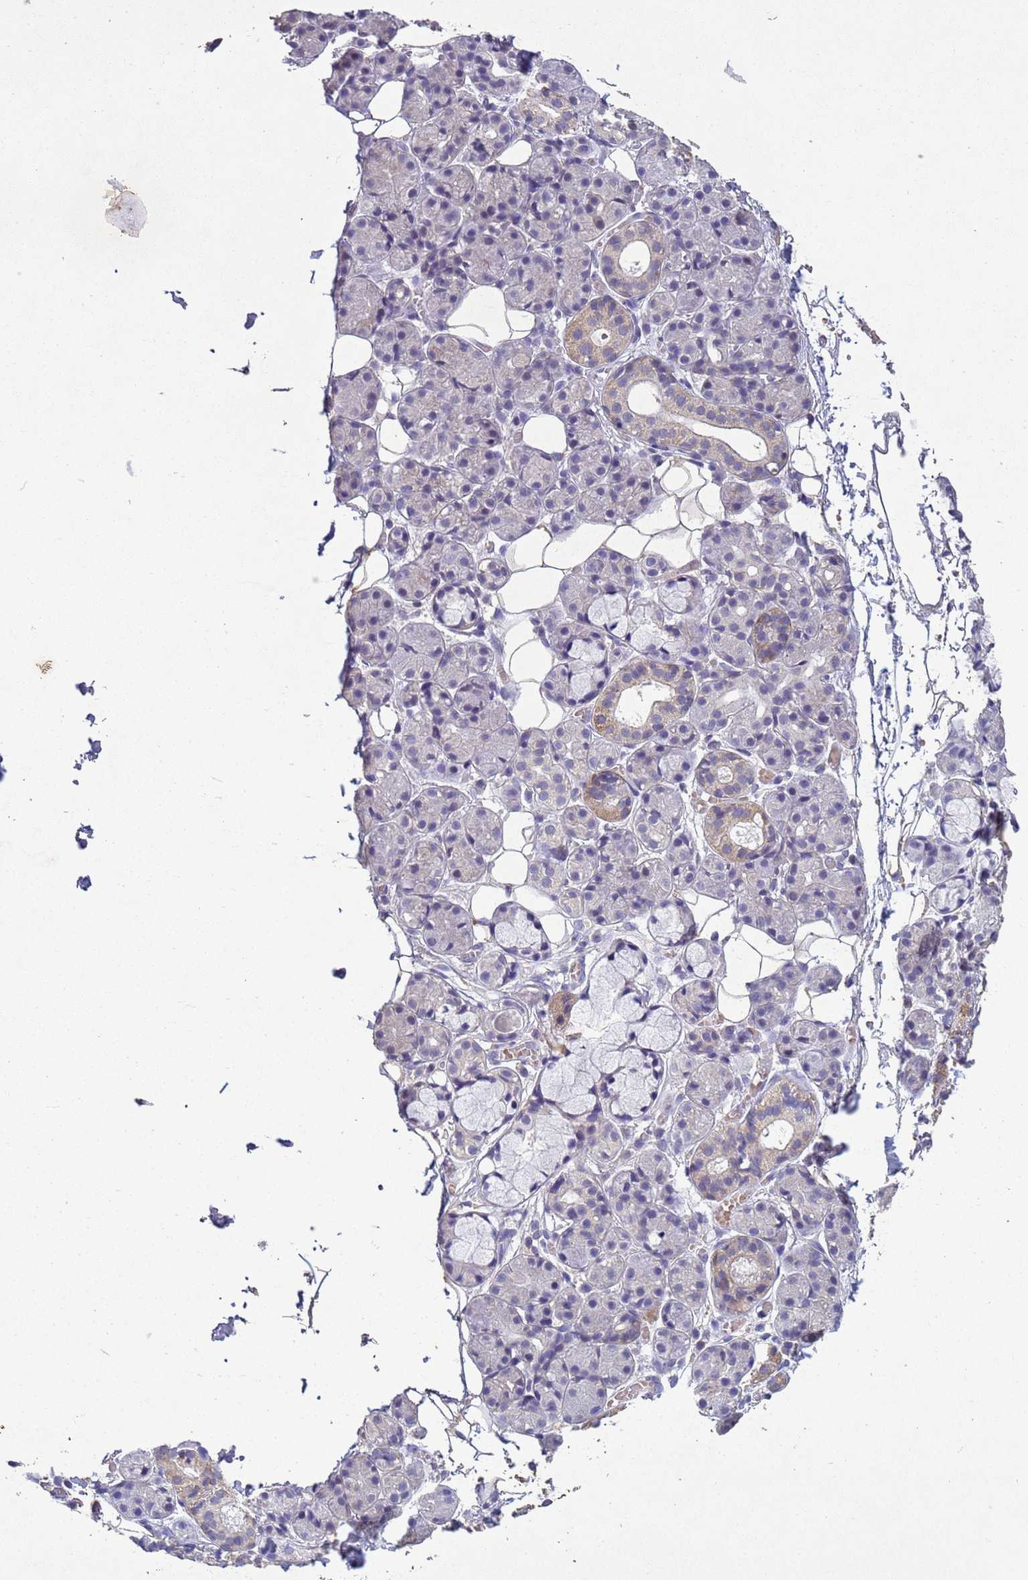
{"staining": {"intensity": "weak", "quantity": "<25%", "location": "cytoplasmic/membranous"}, "tissue": "salivary gland", "cell_type": "Glandular cells", "image_type": "normal", "snomed": [{"axis": "morphology", "description": "Normal tissue, NOS"}, {"axis": "topography", "description": "Salivary gland"}], "caption": "This is a image of immunohistochemistry (IHC) staining of normal salivary gland, which shows no staining in glandular cells.", "gene": "NLRP11", "patient": {"sex": "male", "age": 63}}